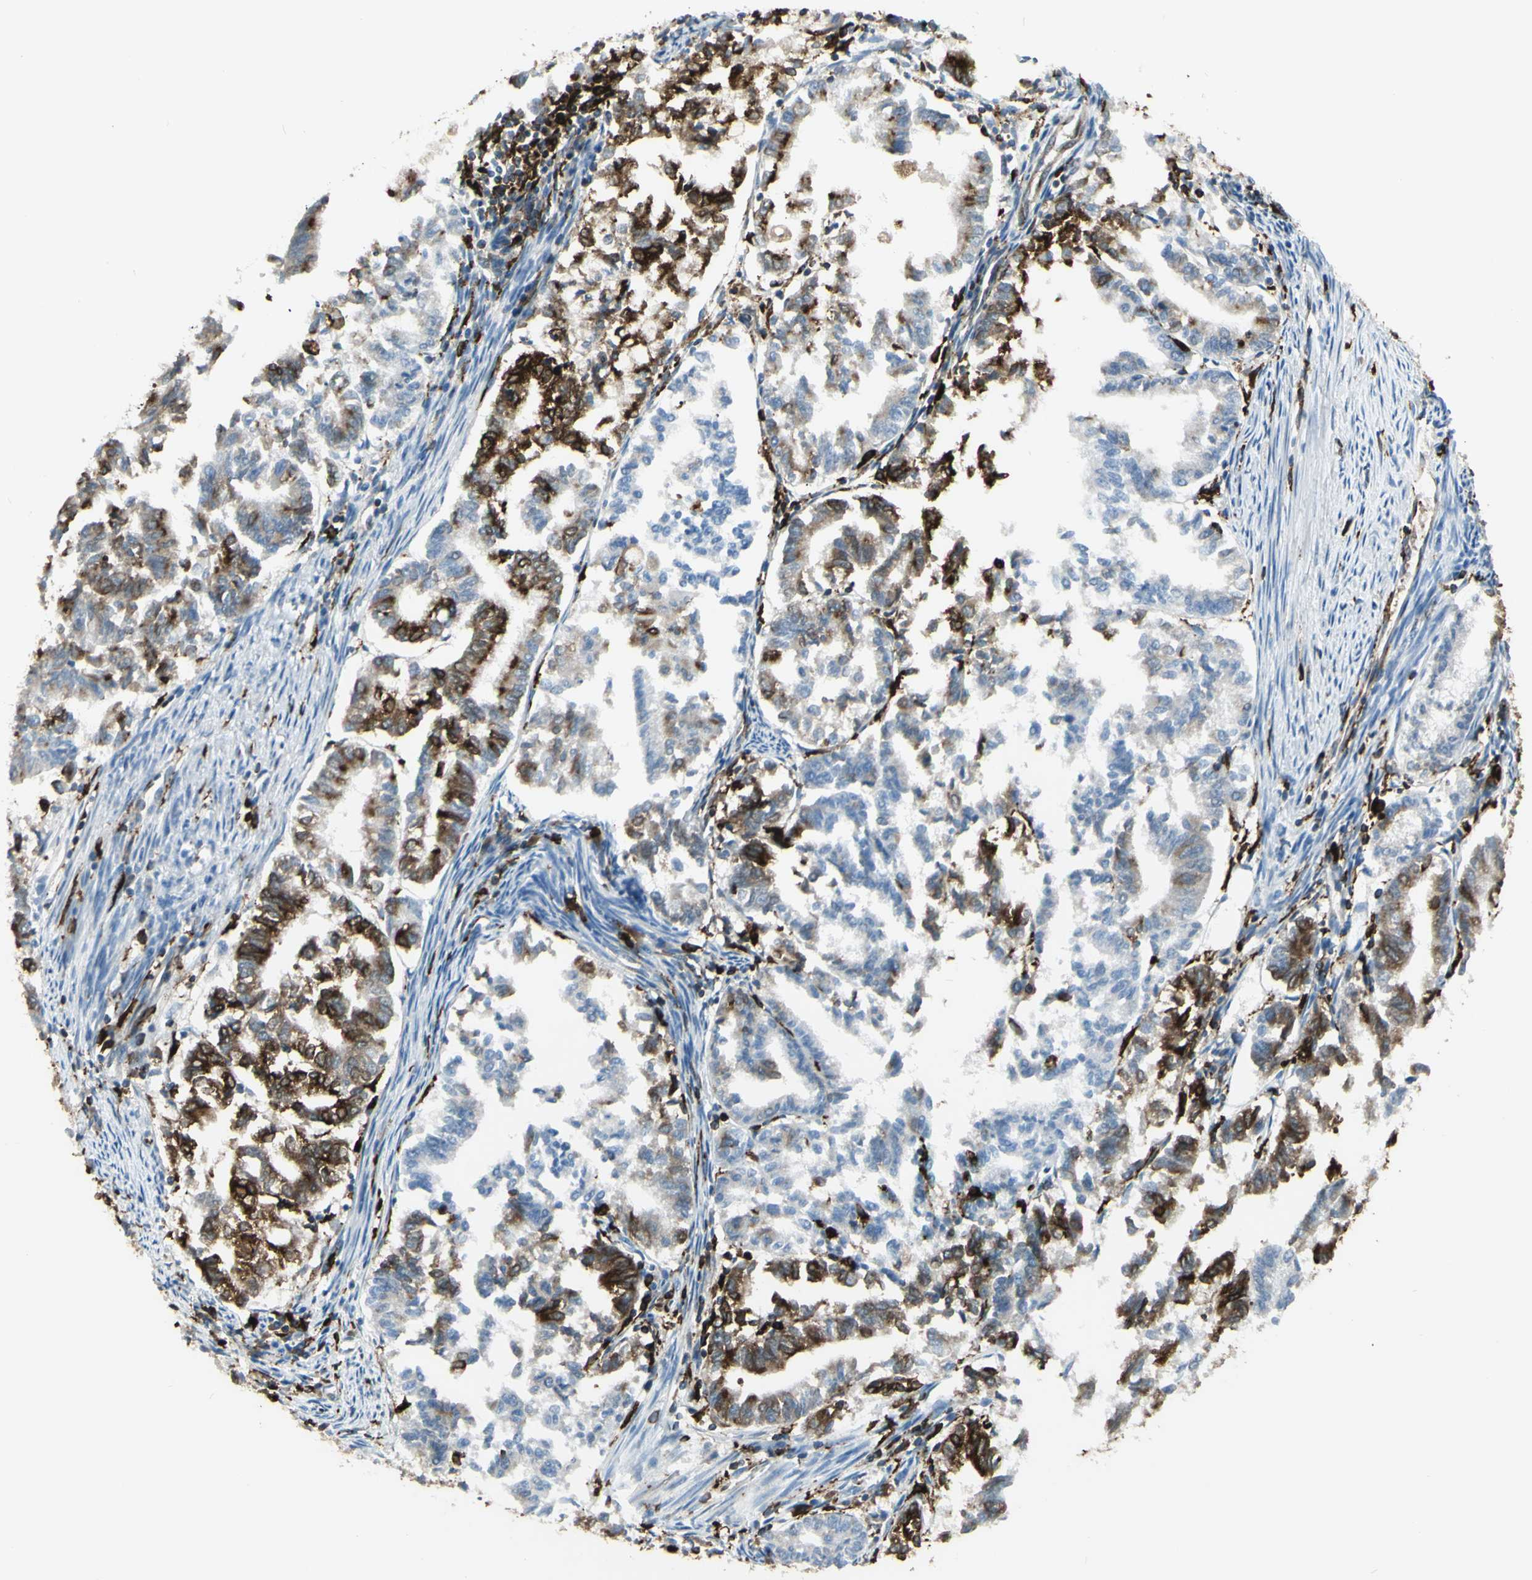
{"staining": {"intensity": "strong", "quantity": "25%-75%", "location": "cytoplasmic/membranous"}, "tissue": "endometrial cancer", "cell_type": "Tumor cells", "image_type": "cancer", "snomed": [{"axis": "morphology", "description": "Necrosis, NOS"}, {"axis": "morphology", "description": "Adenocarcinoma, NOS"}, {"axis": "topography", "description": "Endometrium"}], "caption": "Immunohistochemistry (IHC) histopathology image of human endometrial cancer stained for a protein (brown), which demonstrates high levels of strong cytoplasmic/membranous positivity in about 25%-75% of tumor cells.", "gene": "CD74", "patient": {"sex": "female", "age": 79}}